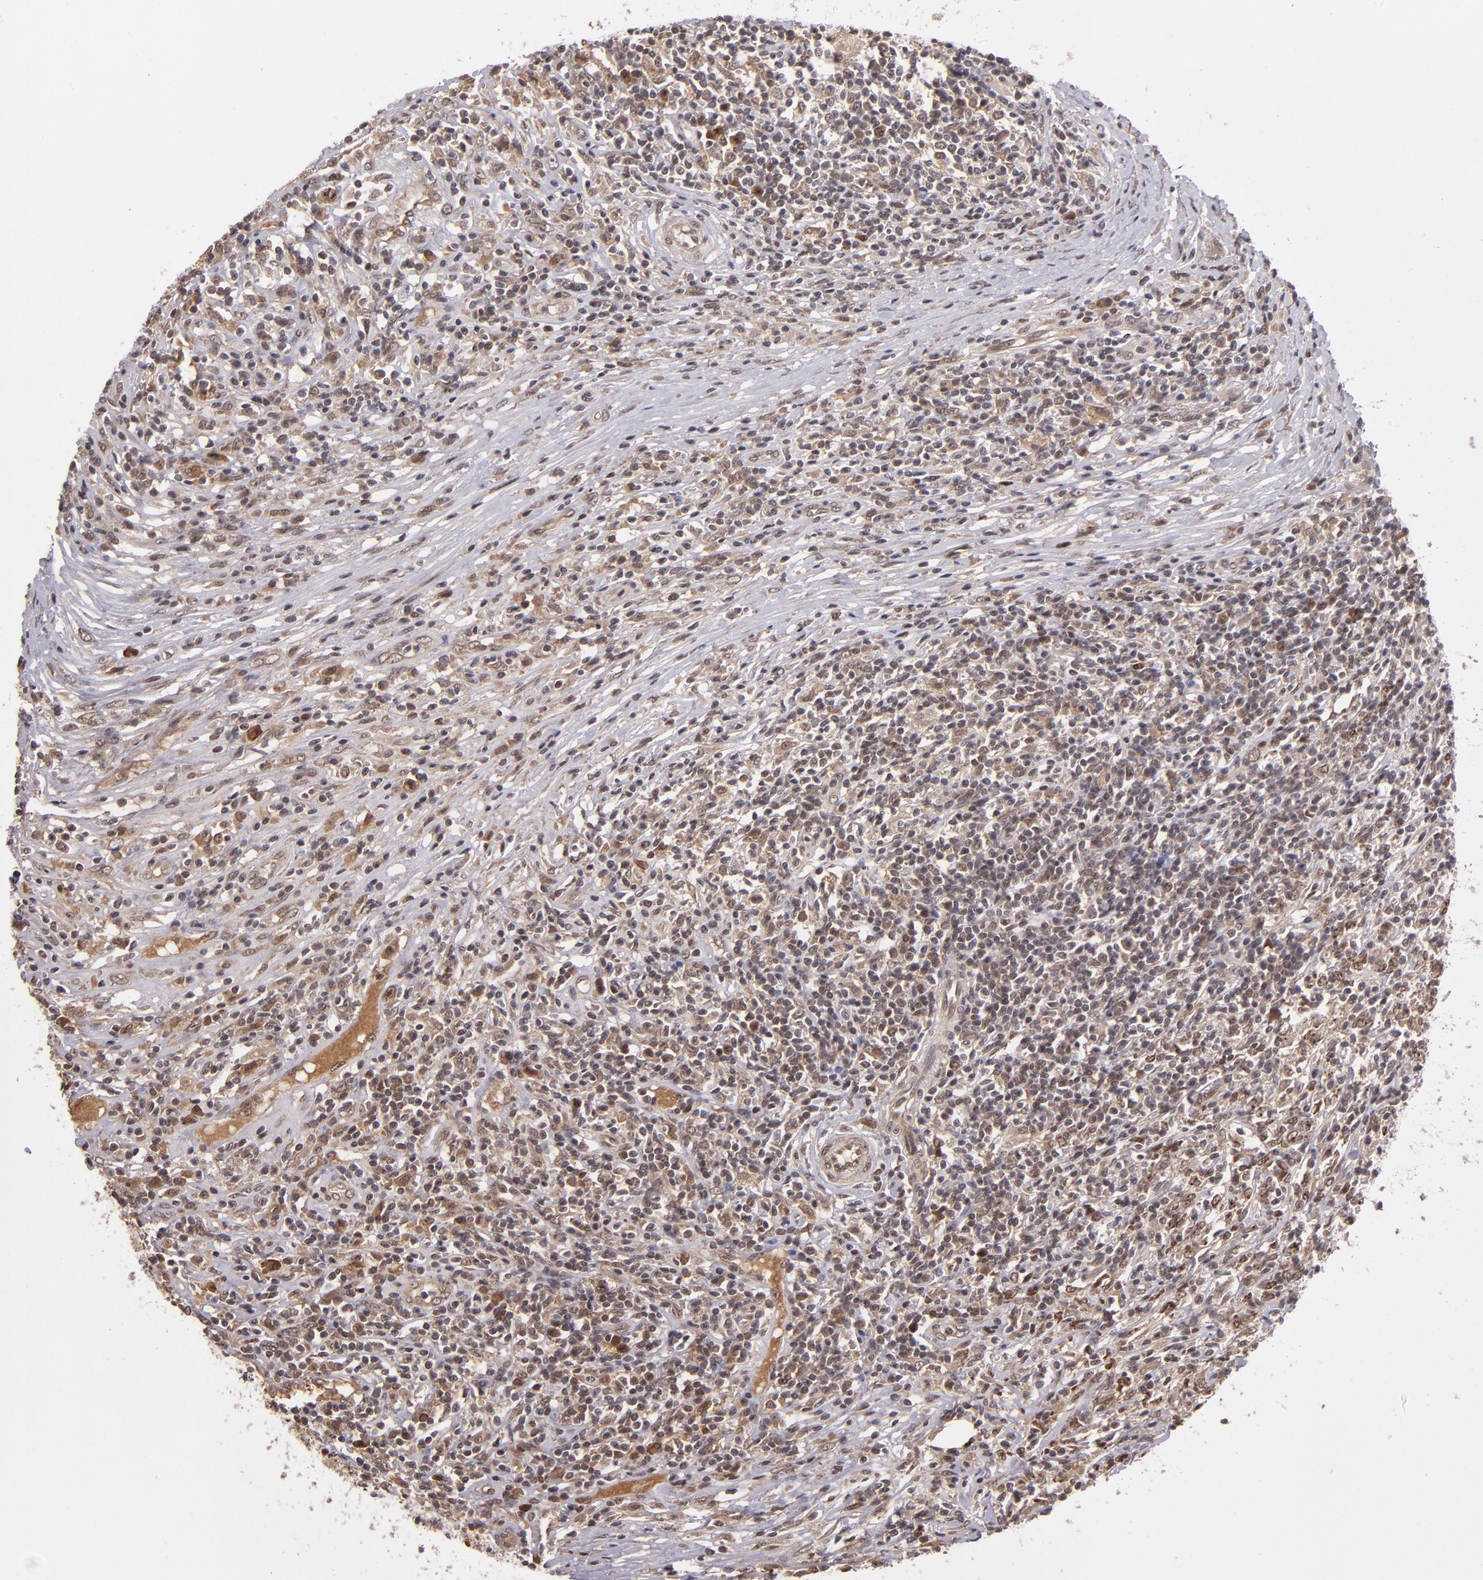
{"staining": {"intensity": "moderate", "quantity": "25%-75%", "location": "nuclear"}, "tissue": "lymphoma", "cell_type": "Tumor cells", "image_type": "cancer", "snomed": [{"axis": "morphology", "description": "Malignant lymphoma, non-Hodgkin's type, High grade"}, {"axis": "topography", "description": "Lymph node"}], "caption": "Lymphoma stained for a protein displays moderate nuclear positivity in tumor cells.", "gene": "ABHD12B", "patient": {"sex": "female", "age": 84}}